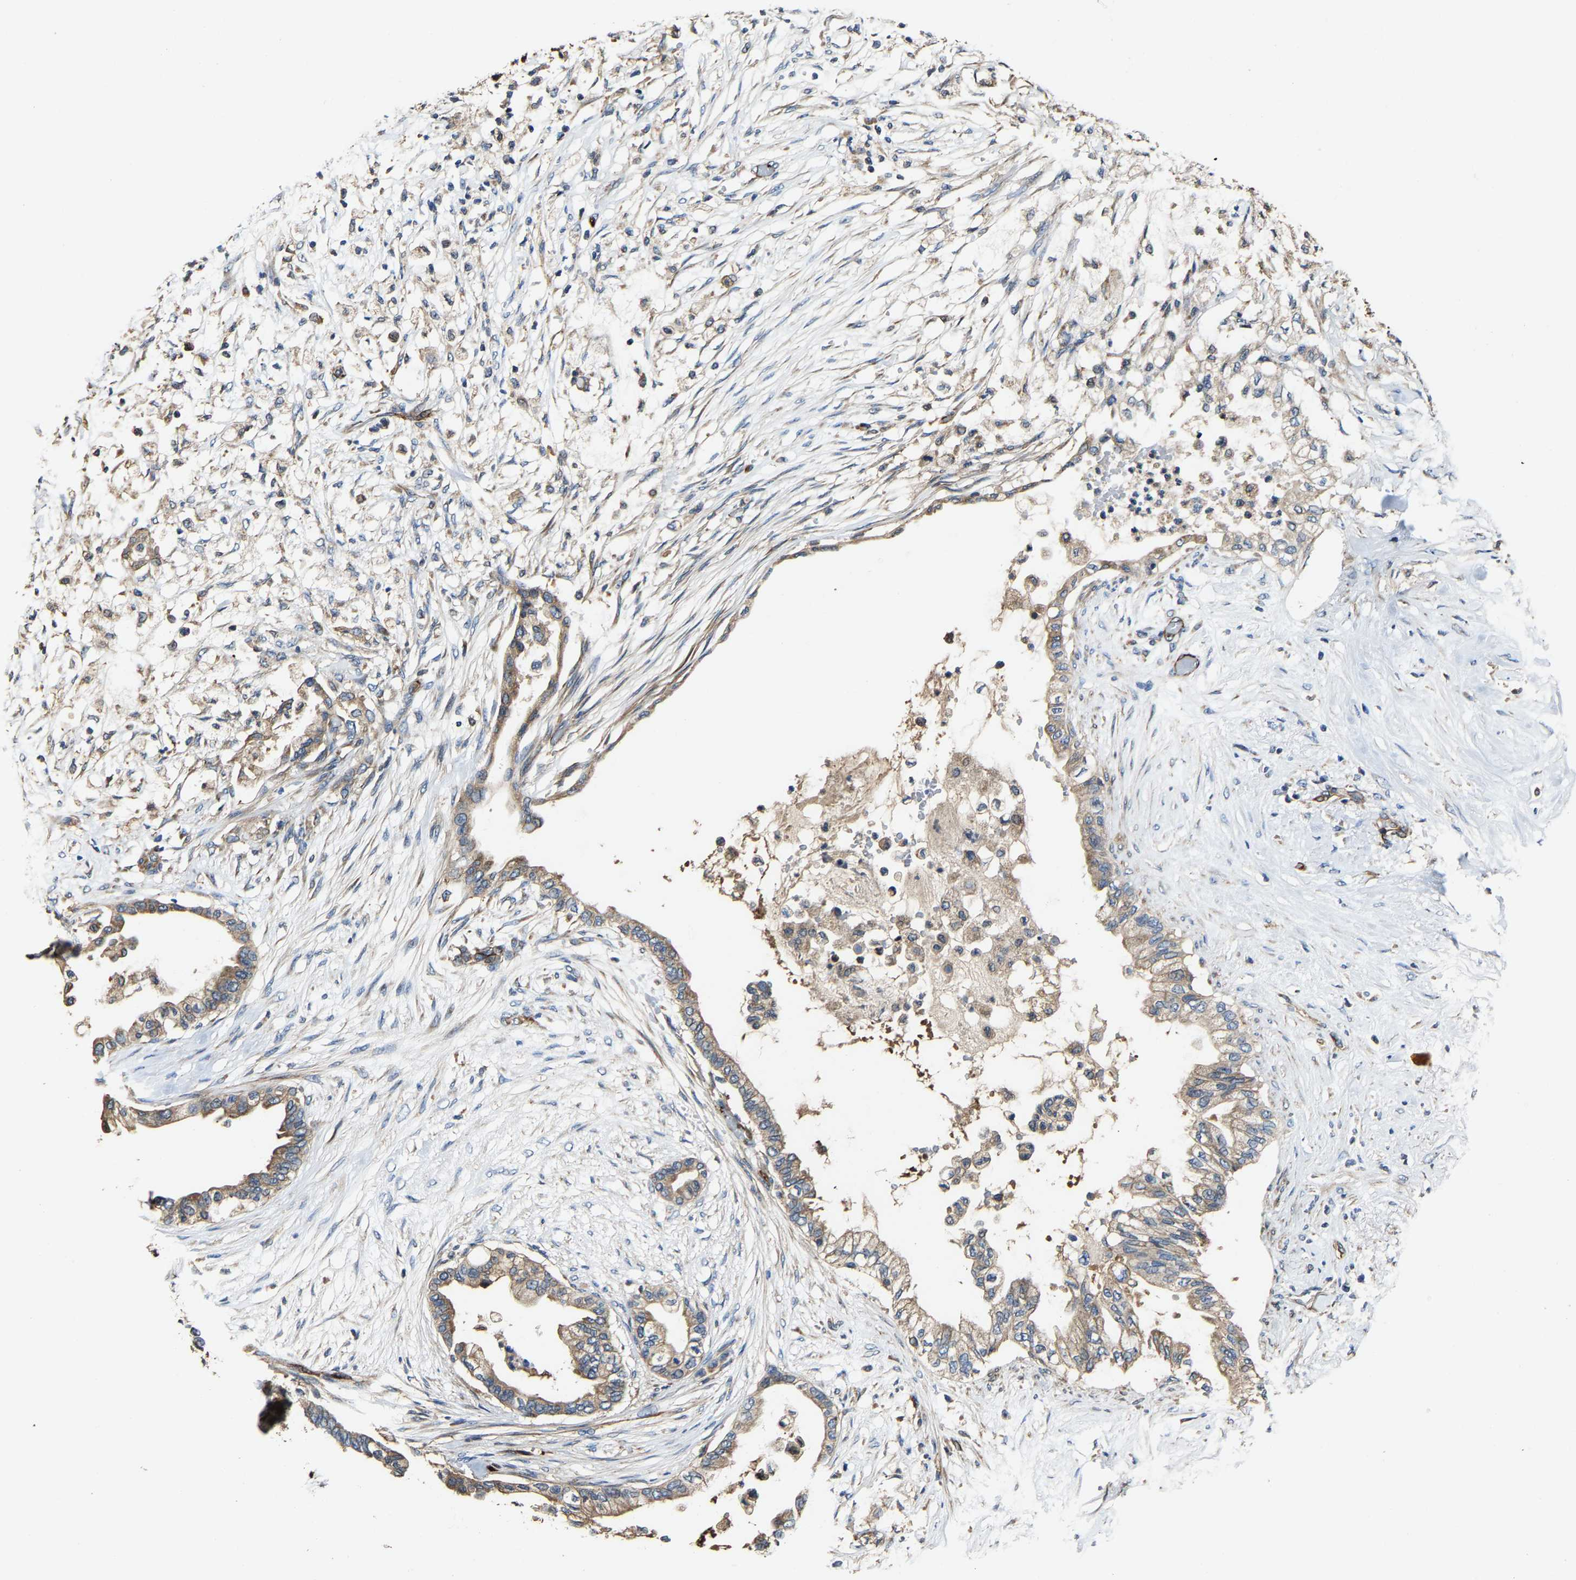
{"staining": {"intensity": "moderate", "quantity": ">75%", "location": "cytoplasmic/membranous"}, "tissue": "pancreatic cancer", "cell_type": "Tumor cells", "image_type": "cancer", "snomed": [{"axis": "morphology", "description": "Normal tissue, NOS"}, {"axis": "morphology", "description": "Adenocarcinoma, NOS"}, {"axis": "topography", "description": "Pancreas"}, {"axis": "topography", "description": "Duodenum"}], "caption": "Pancreatic cancer (adenocarcinoma) was stained to show a protein in brown. There is medium levels of moderate cytoplasmic/membranous expression in about >75% of tumor cells.", "gene": "GFRA3", "patient": {"sex": "female", "age": 60}}